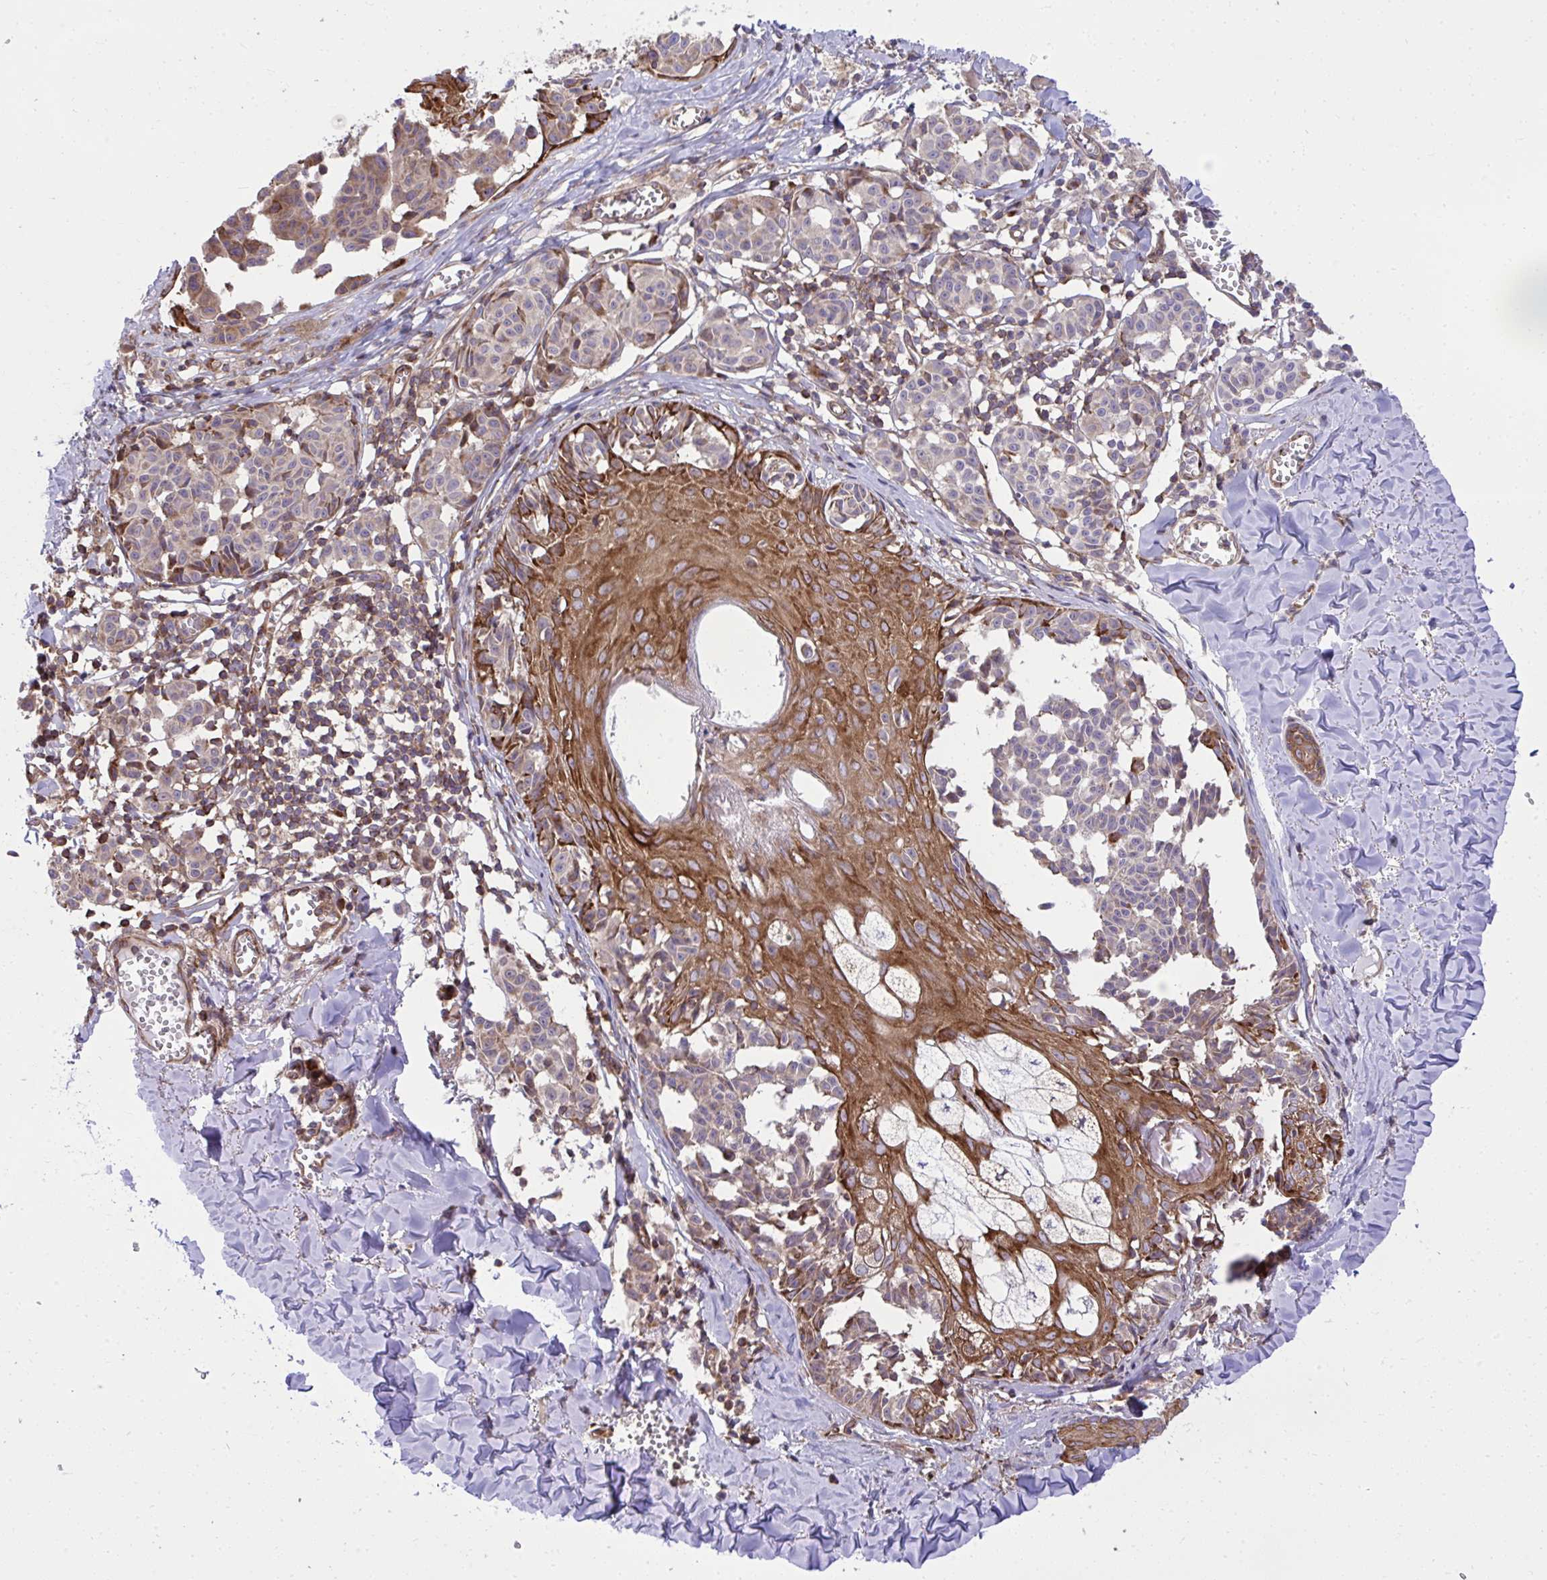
{"staining": {"intensity": "negative", "quantity": "none", "location": "none"}, "tissue": "melanoma", "cell_type": "Tumor cells", "image_type": "cancer", "snomed": [{"axis": "morphology", "description": "Malignant melanoma, NOS"}, {"axis": "topography", "description": "Skin"}], "caption": "High magnification brightfield microscopy of melanoma stained with DAB (3,3'-diaminobenzidine) (brown) and counterstained with hematoxylin (blue): tumor cells show no significant expression.", "gene": "NMNAT3", "patient": {"sex": "female", "age": 43}}